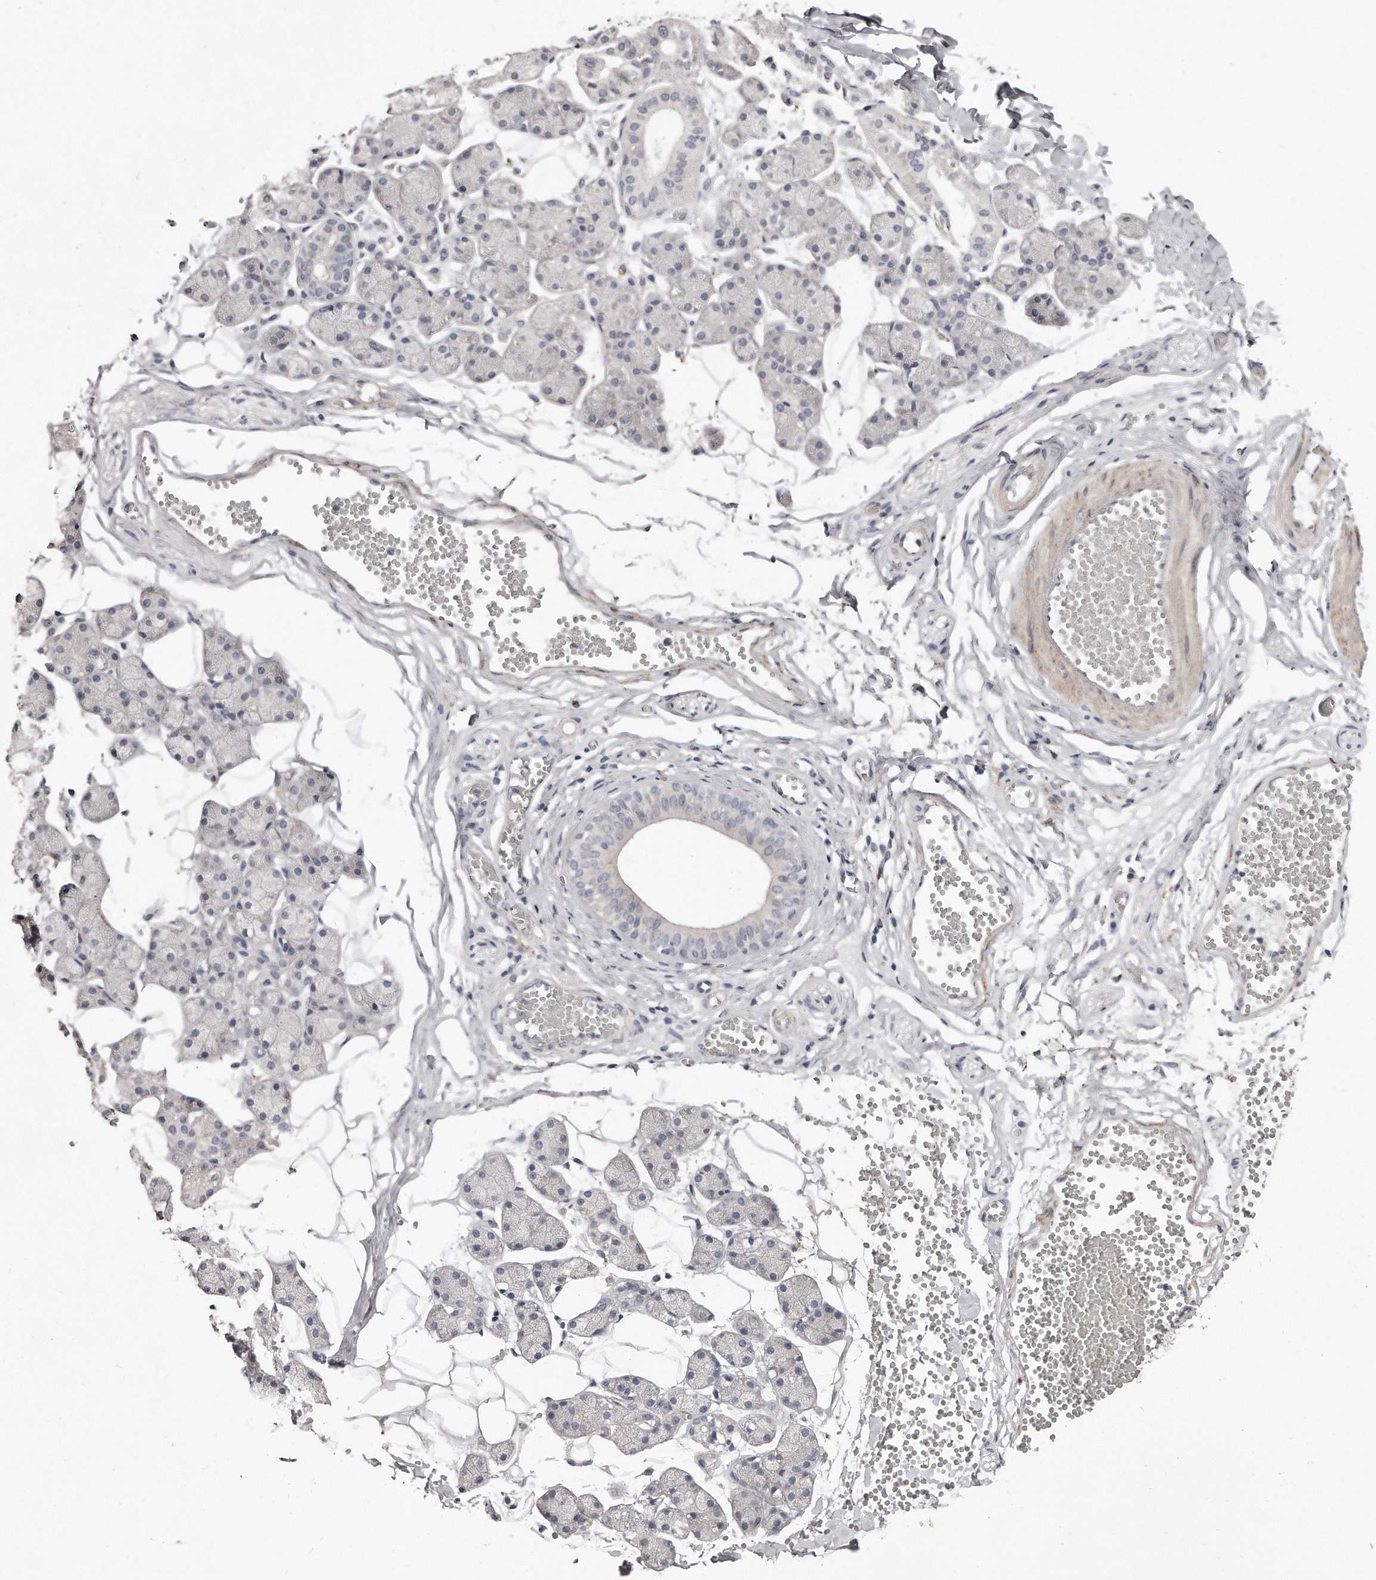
{"staining": {"intensity": "moderate", "quantity": "<25%", "location": "cytoplasmic/membranous"}, "tissue": "salivary gland", "cell_type": "Glandular cells", "image_type": "normal", "snomed": [{"axis": "morphology", "description": "Normal tissue, NOS"}, {"axis": "topography", "description": "Salivary gland"}], "caption": "Approximately <25% of glandular cells in unremarkable human salivary gland display moderate cytoplasmic/membranous protein positivity as visualized by brown immunohistochemical staining.", "gene": "LMOD1", "patient": {"sex": "female", "age": 33}}